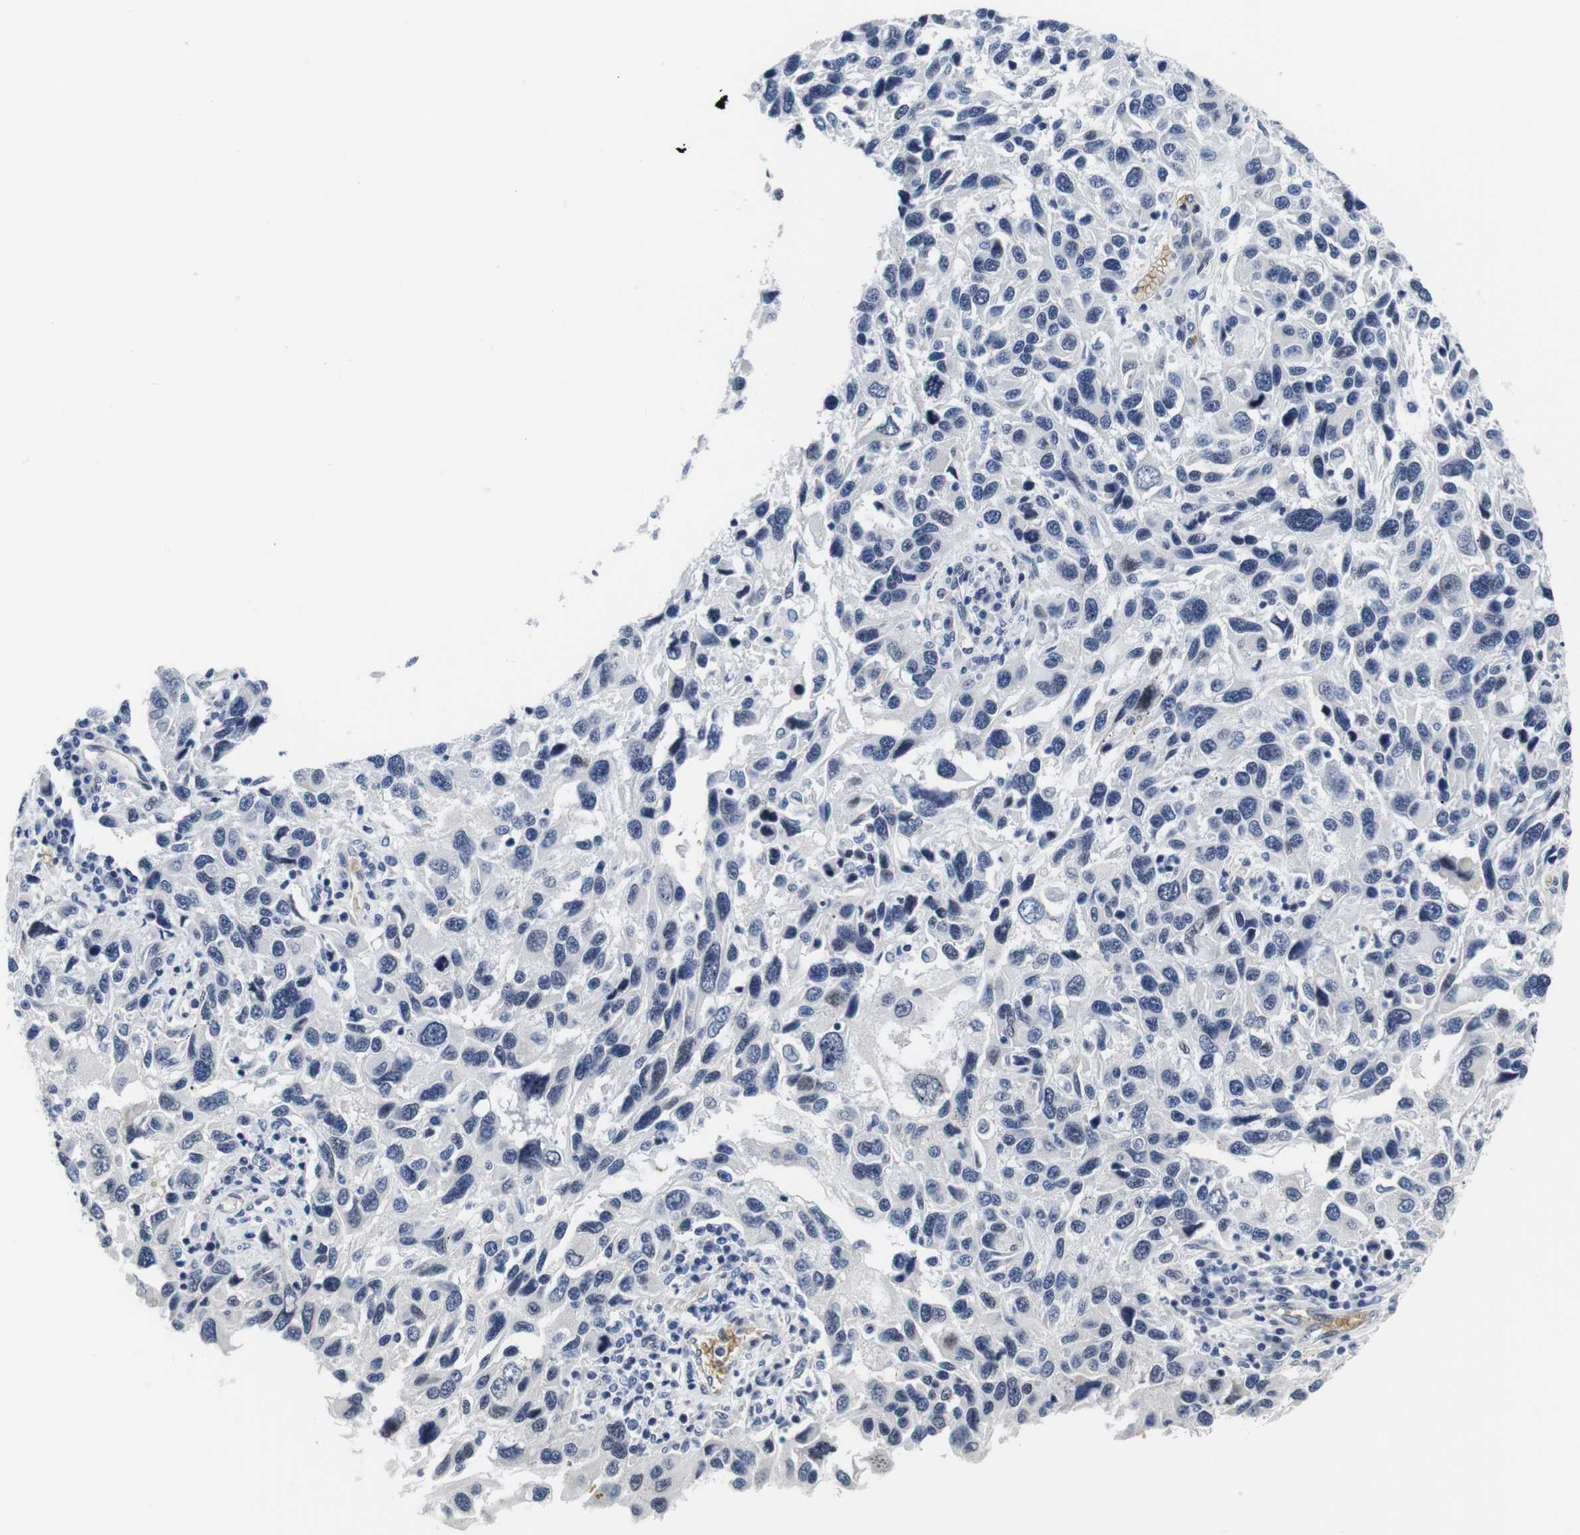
{"staining": {"intensity": "negative", "quantity": "none", "location": "none"}, "tissue": "melanoma", "cell_type": "Tumor cells", "image_type": "cancer", "snomed": [{"axis": "morphology", "description": "Malignant melanoma, NOS"}, {"axis": "topography", "description": "Skin"}], "caption": "High power microscopy micrograph of an immunohistochemistry (IHC) micrograph of melanoma, revealing no significant positivity in tumor cells.", "gene": "SOCS3", "patient": {"sex": "male", "age": 53}}